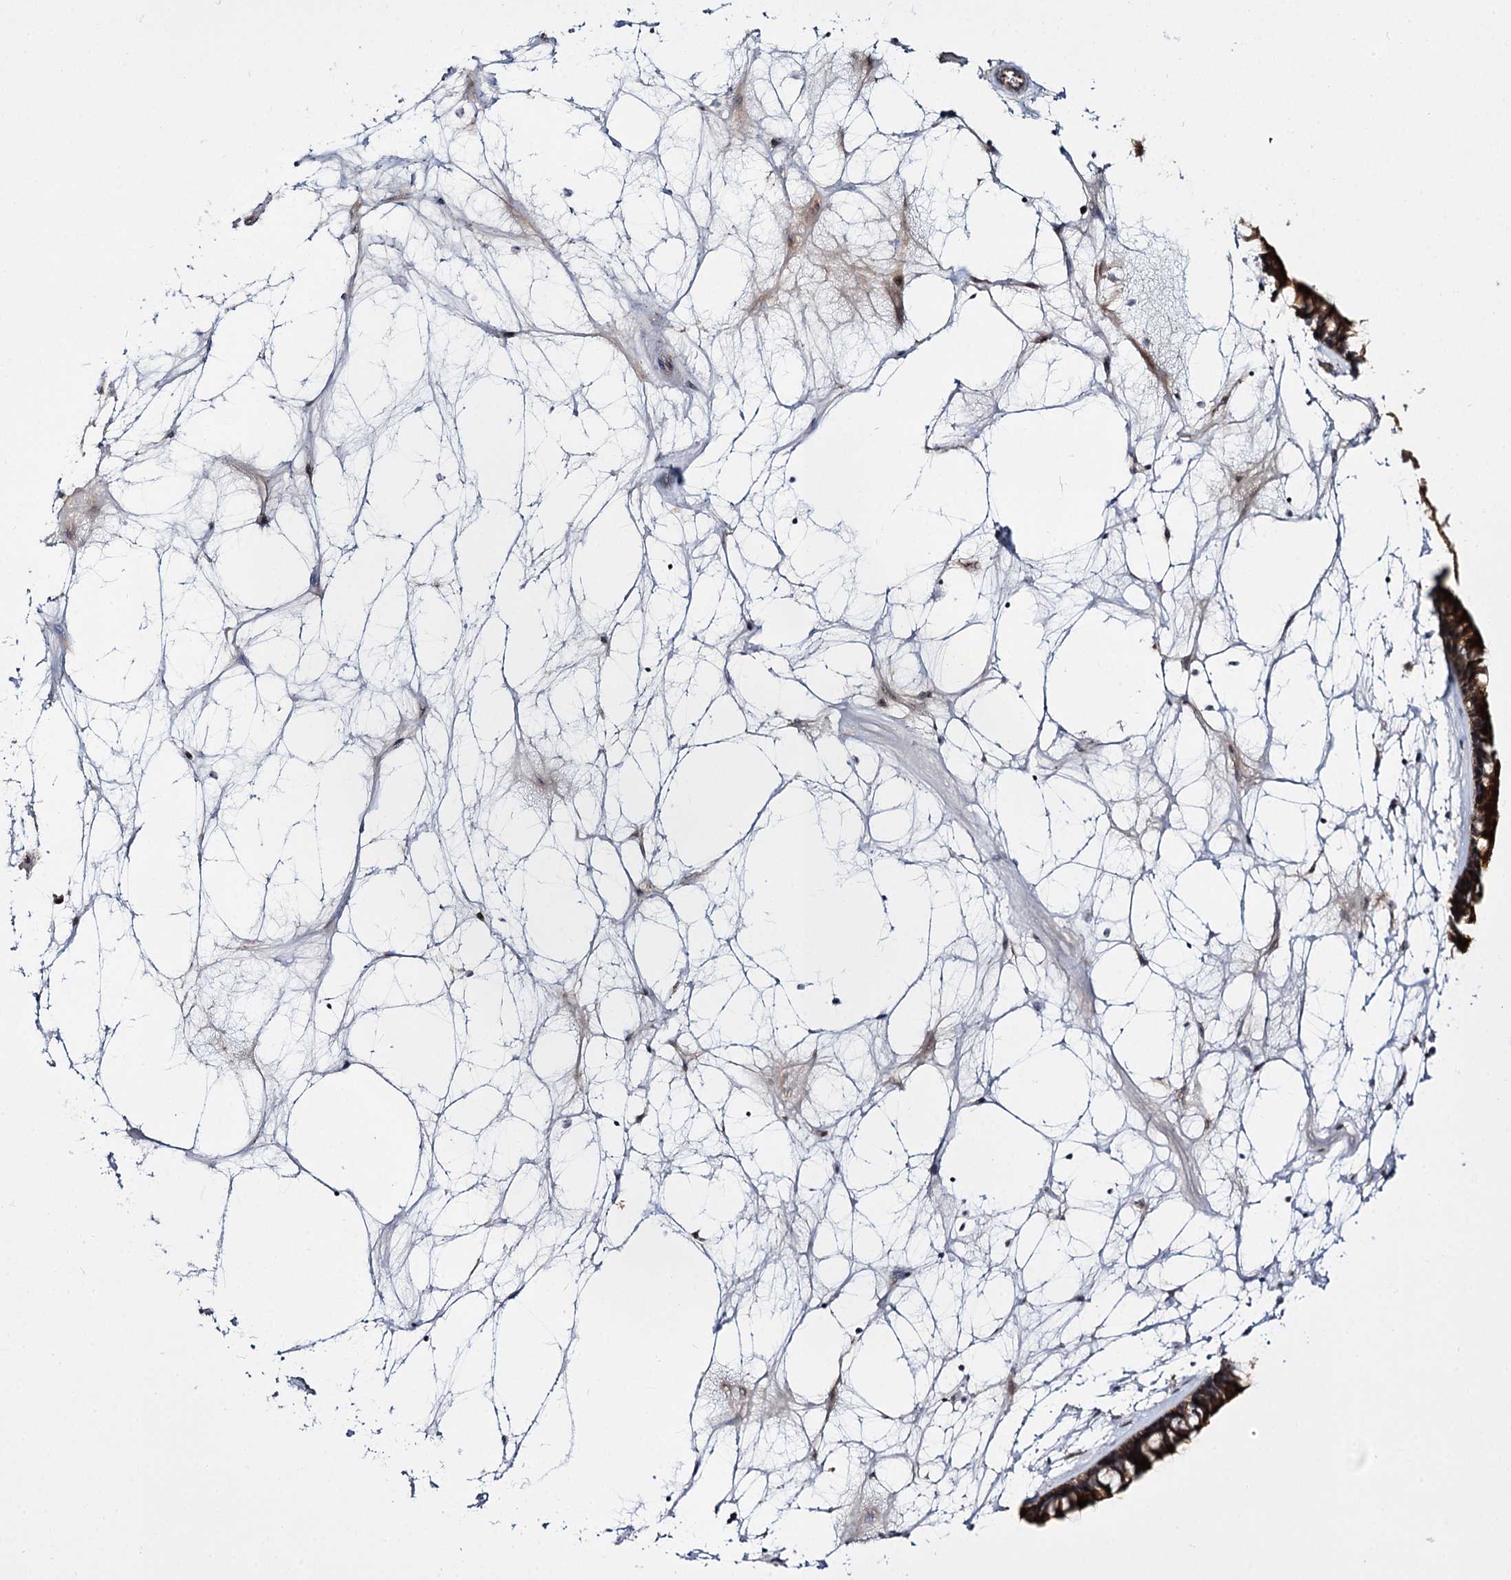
{"staining": {"intensity": "strong", "quantity": ">75%", "location": "cytoplasmic/membranous"}, "tissue": "nasopharynx", "cell_type": "Respiratory epithelial cells", "image_type": "normal", "snomed": [{"axis": "morphology", "description": "Normal tissue, NOS"}, {"axis": "topography", "description": "Nasopharynx"}], "caption": "DAB (3,3'-diaminobenzidine) immunohistochemical staining of normal human nasopharynx displays strong cytoplasmic/membranous protein positivity in about >75% of respiratory epithelial cells.", "gene": "C11orf80", "patient": {"sex": "male", "age": 64}}